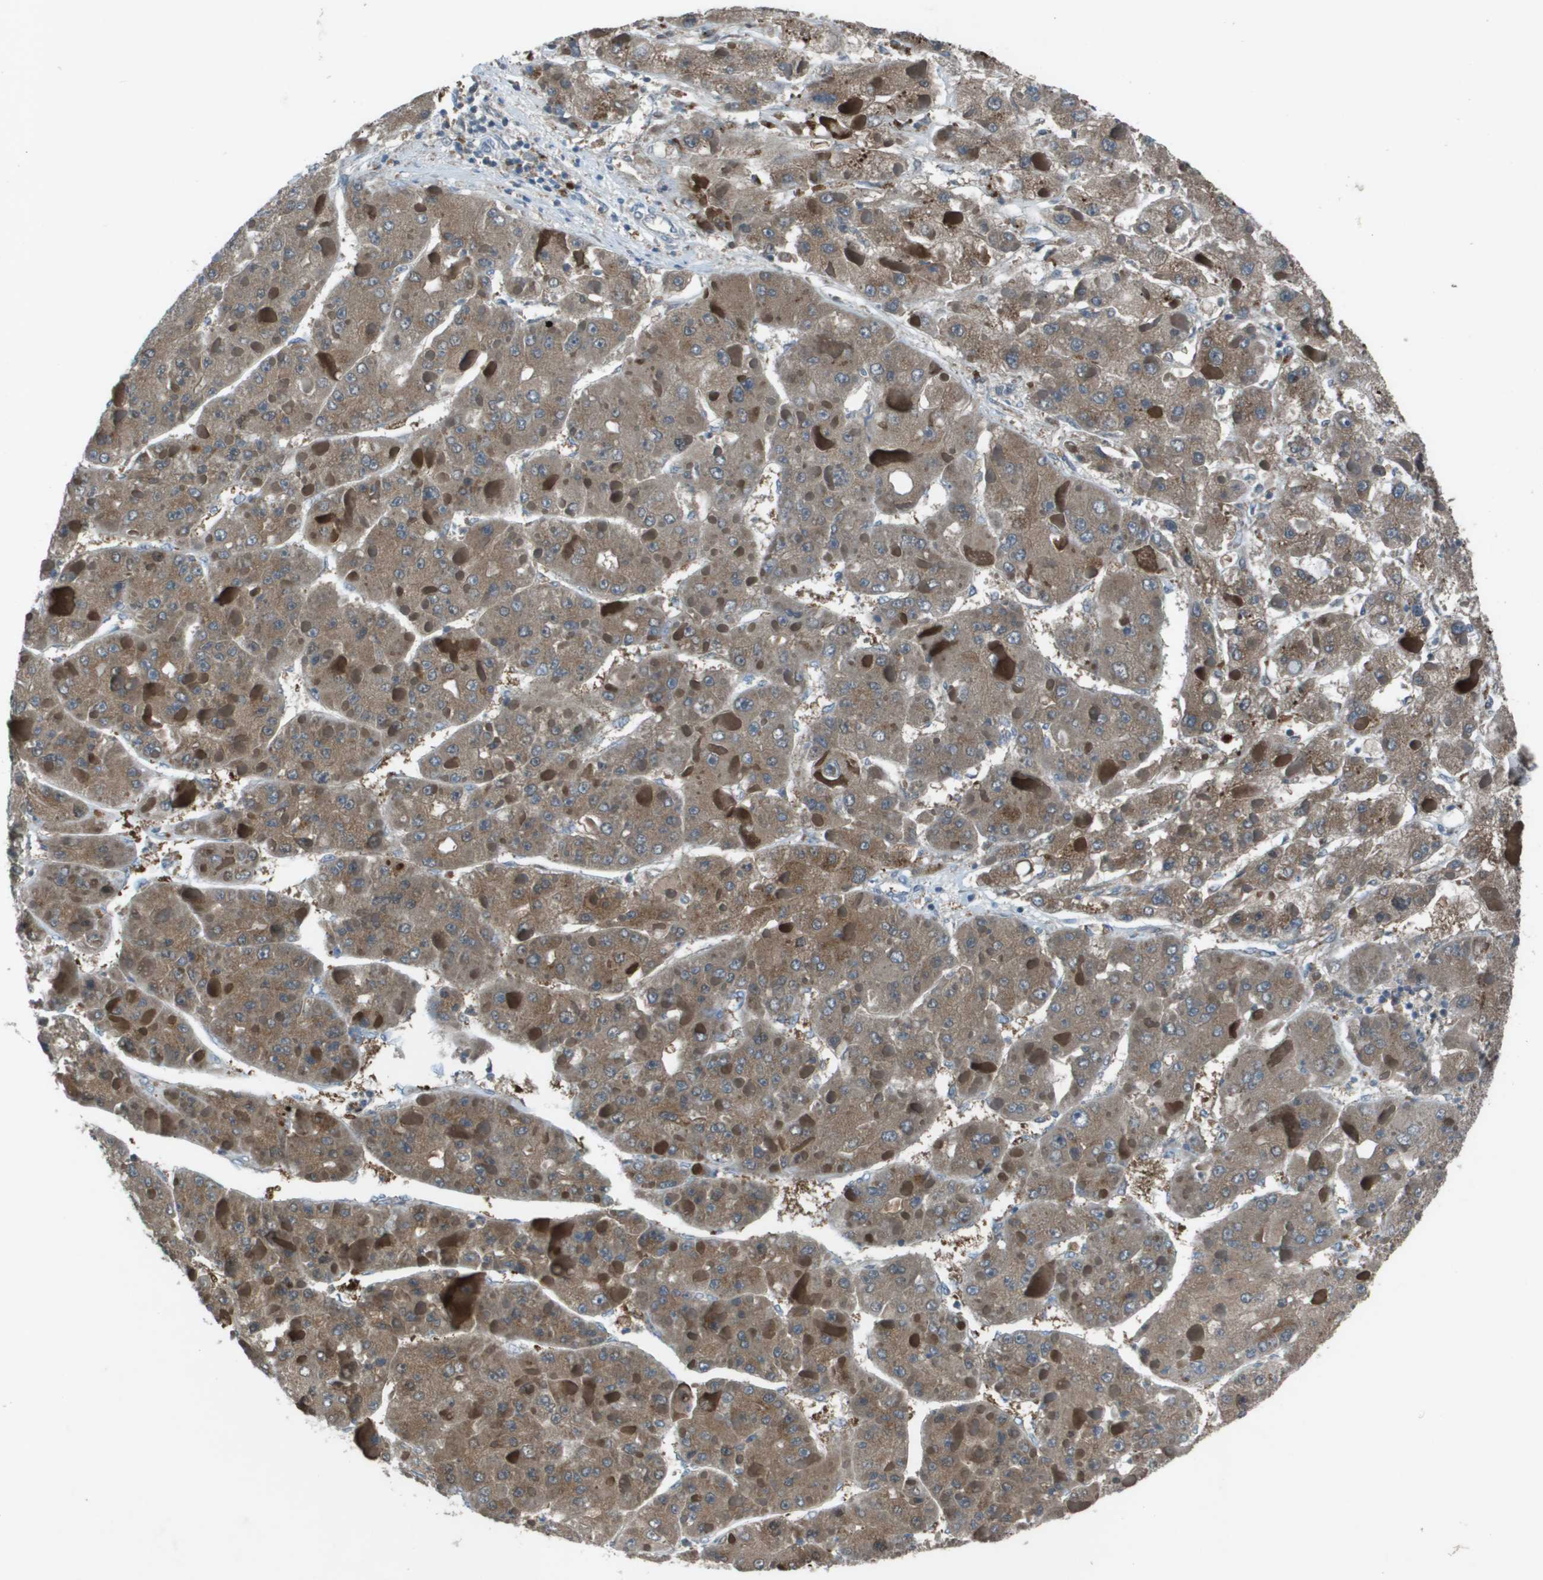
{"staining": {"intensity": "moderate", "quantity": ">75%", "location": "cytoplasmic/membranous"}, "tissue": "liver cancer", "cell_type": "Tumor cells", "image_type": "cancer", "snomed": [{"axis": "morphology", "description": "Carcinoma, Hepatocellular, NOS"}, {"axis": "topography", "description": "Liver"}], "caption": "A brown stain shows moderate cytoplasmic/membranous expression of a protein in liver hepatocellular carcinoma tumor cells.", "gene": "CAMK4", "patient": {"sex": "female", "age": 73}}